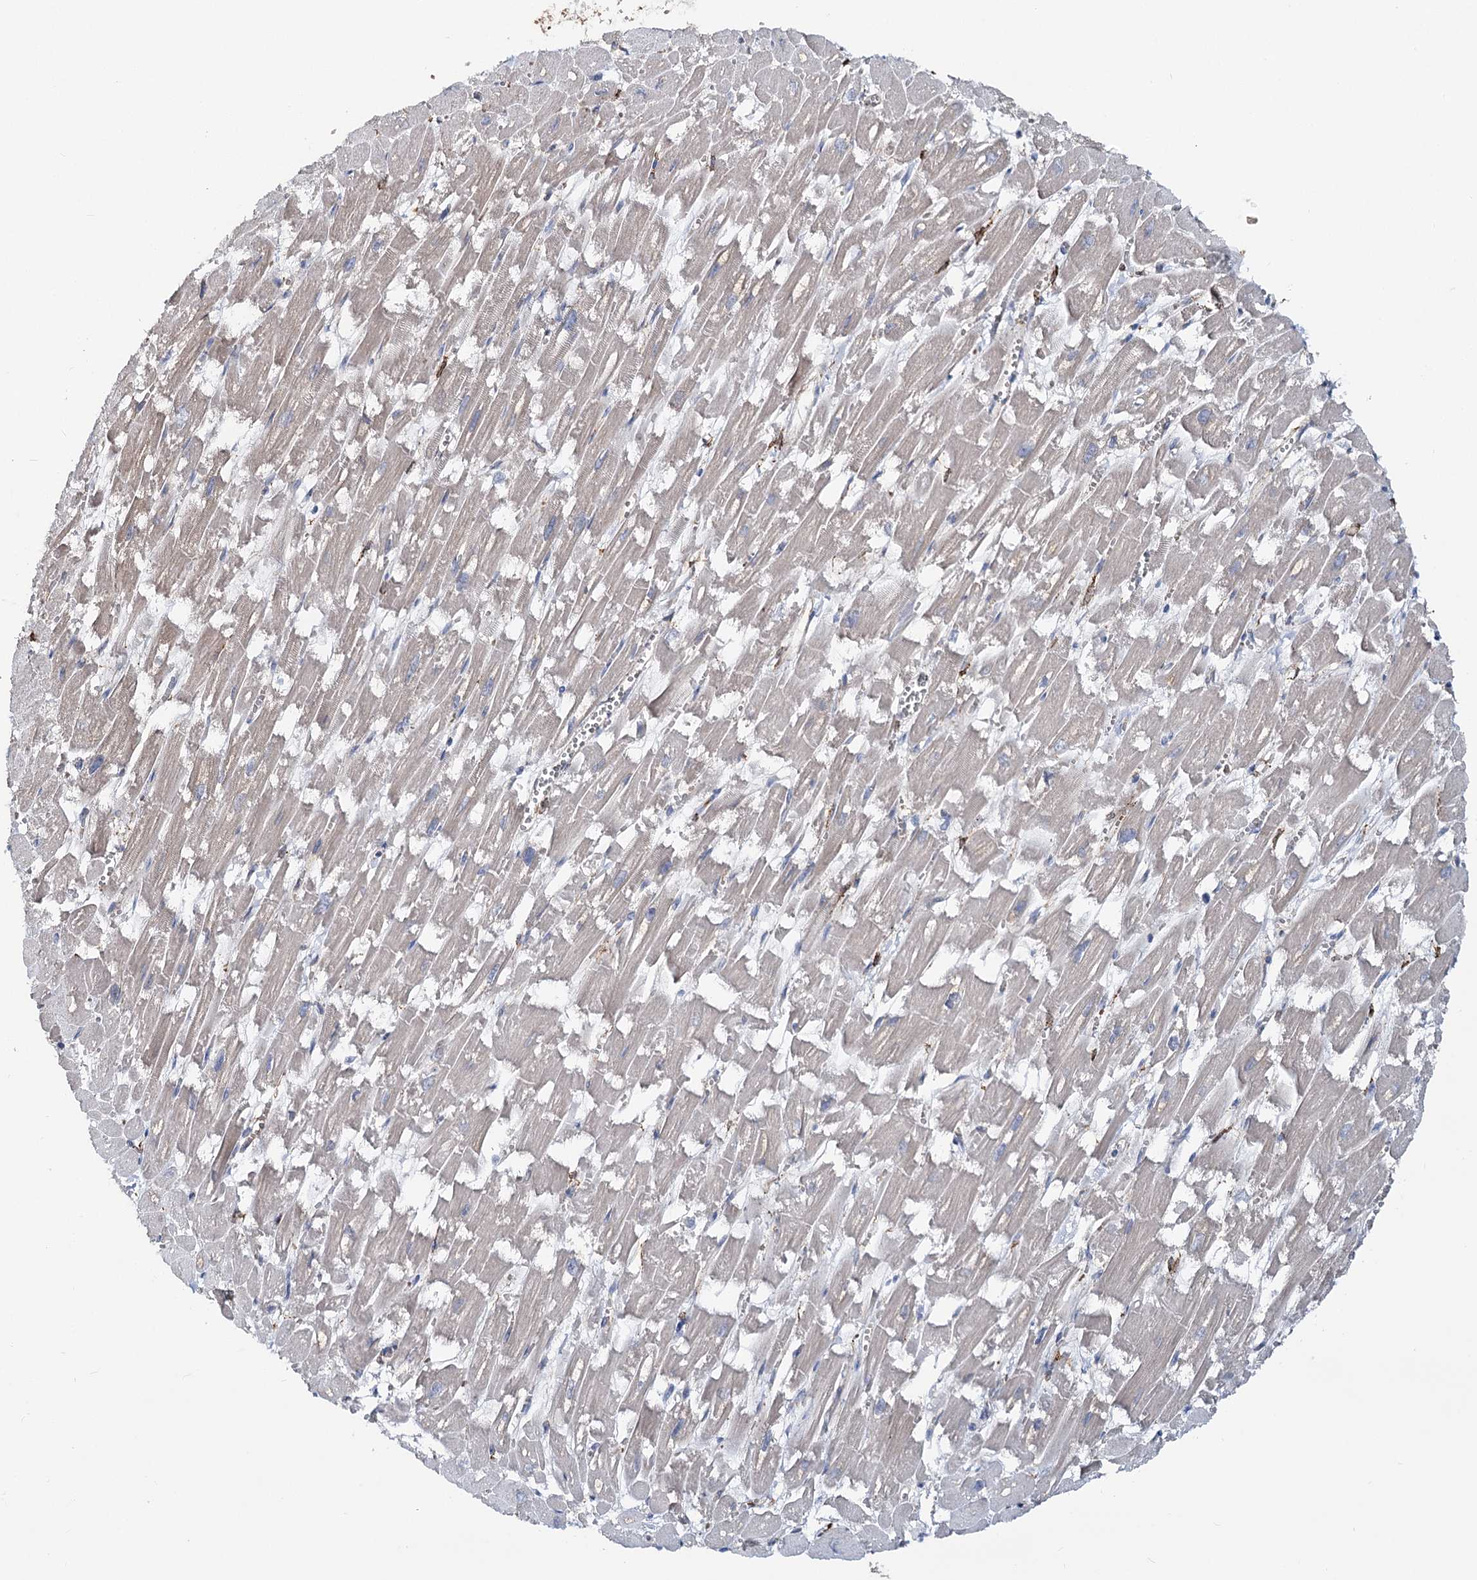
{"staining": {"intensity": "moderate", "quantity": "<25%", "location": "cytoplasmic/membranous"}, "tissue": "heart muscle", "cell_type": "Cardiomyocytes", "image_type": "normal", "snomed": [{"axis": "morphology", "description": "Normal tissue, NOS"}, {"axis": "topography", "description": "Heart"}], "caption": "Protein positivity by IHC shows moderate cytoplasmic/membranous expression in approximately <25% of cardiomyocytes in normal heart muscle.", "gene": "CIB4", "patient": {"sex": "male", "age": 54}}